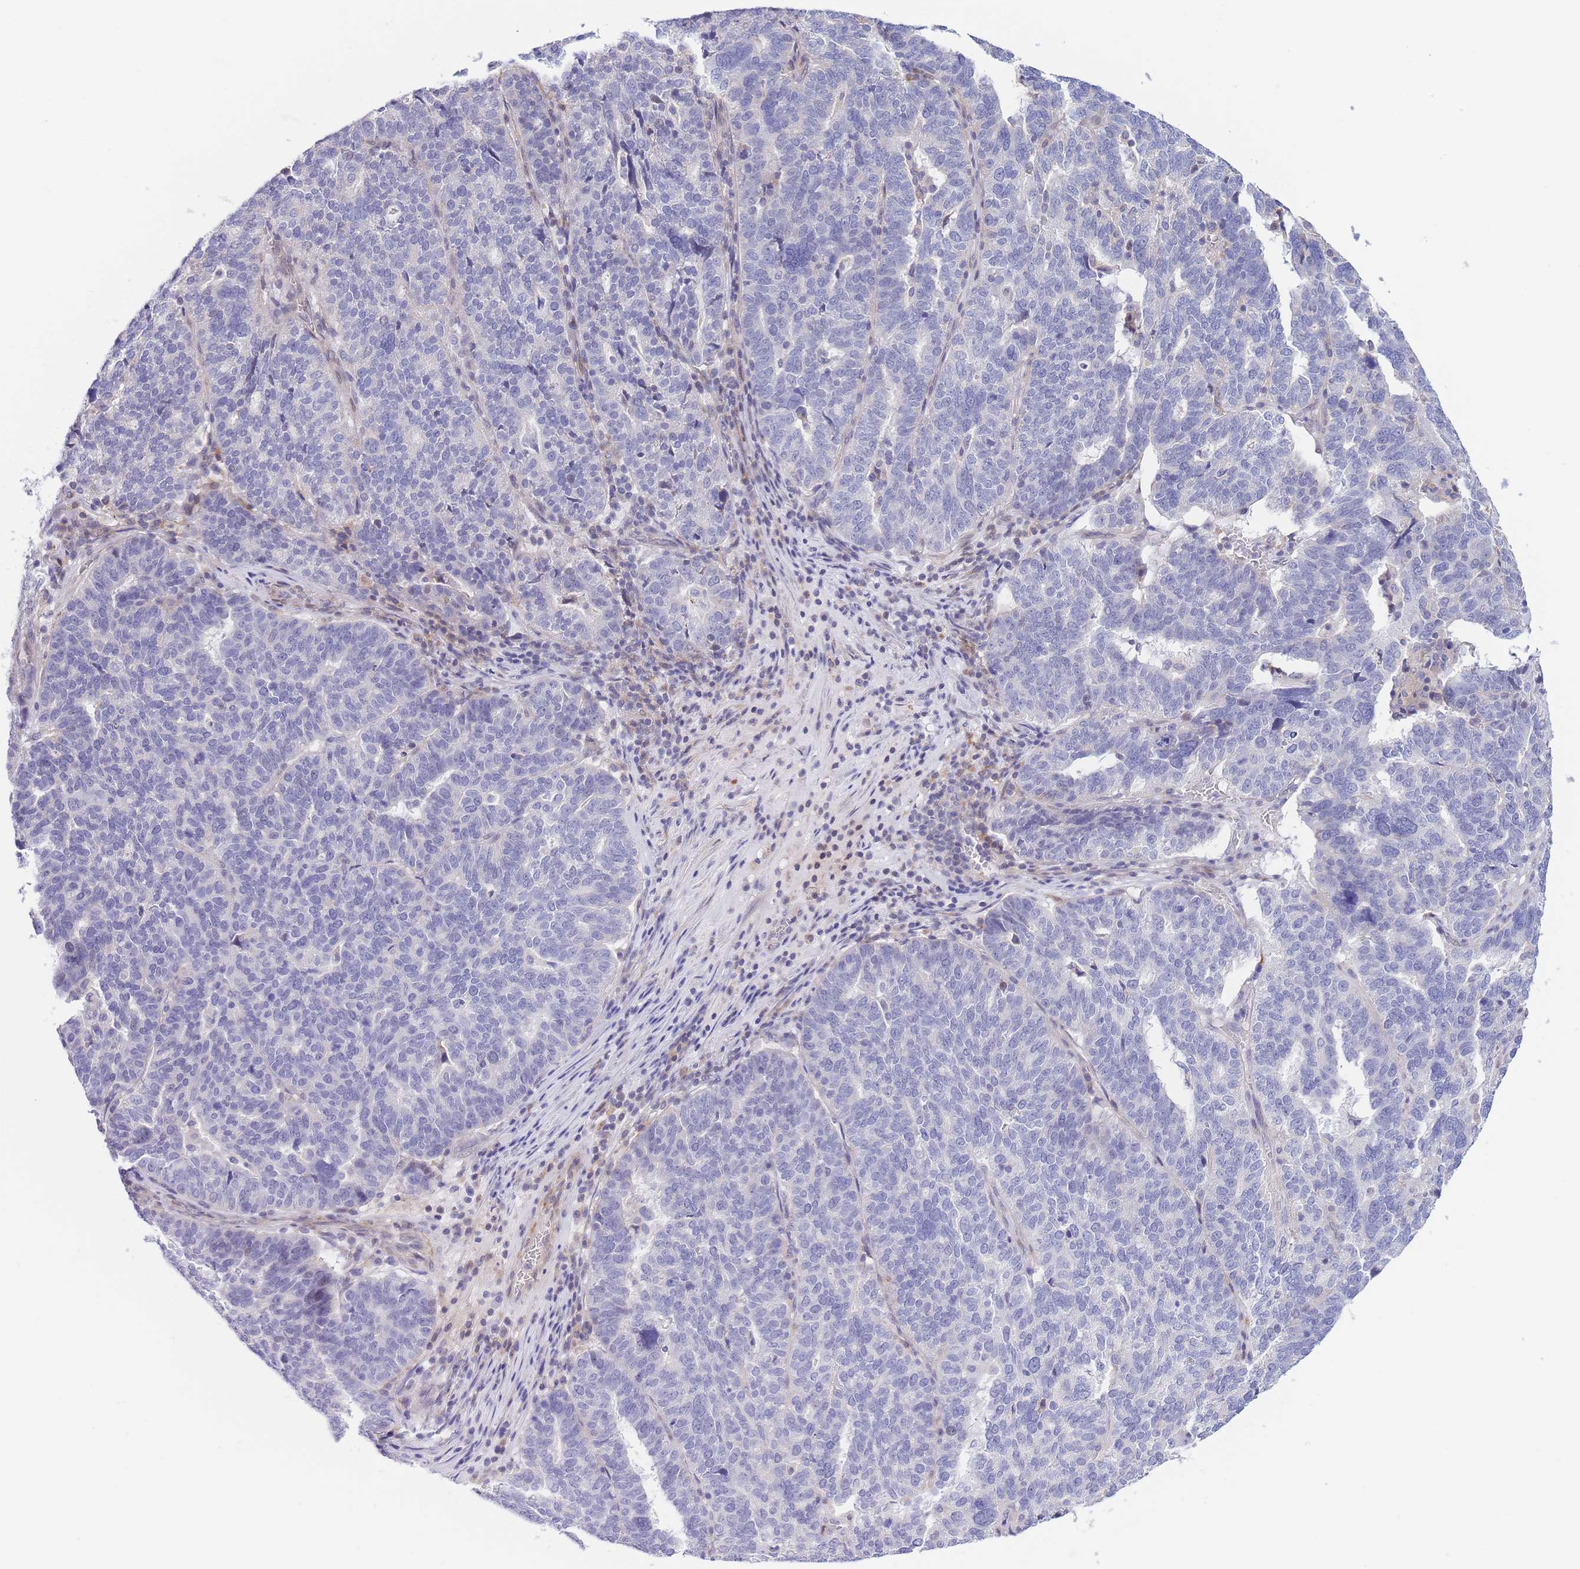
{"staining": {"intensity": "negative", "quantity": "none", "location": "none"}, "tissue": "ovarian cancer", "cell_type": "Tumor cells", "image_type": "cancer", "snomed": [{"axis": "morphology", "description": "Cystadenocarcinoma, serous, NOS"}, {"axis": "topography", "description": "Ovary"}], "caption": "This image is of serous cystadenocarcinoma (ovarian) stained with immunohistochemistry (IHC) to label a protein in brown with the nuclei are counter-stained blue. There is no staining in tumor cells. Nuclei are stained in blue.", "gene": "C9orf152", "patient": {"sex": "female", "age": 59}}